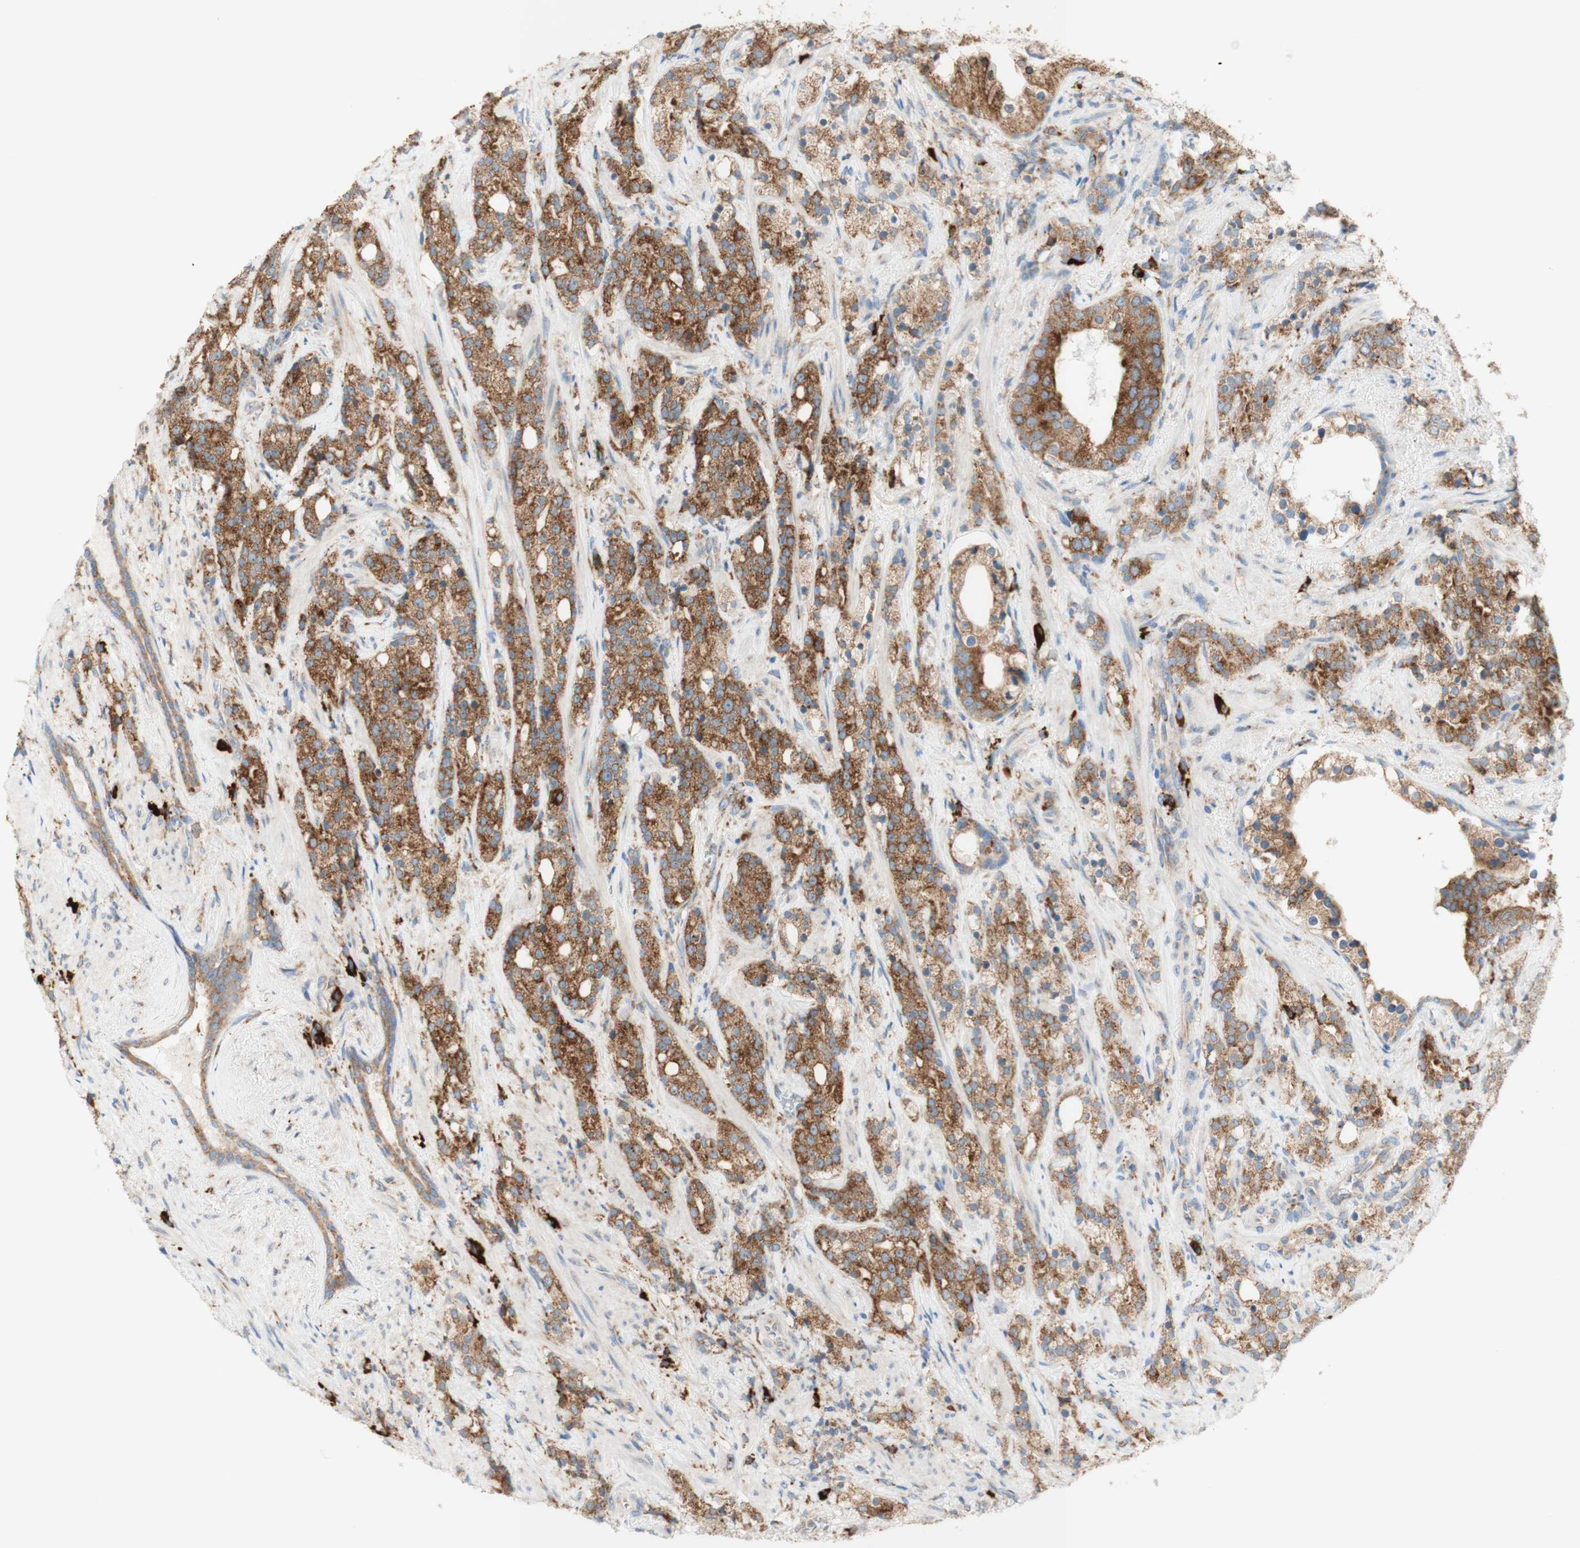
{"staining": {"intensity": "moderate", "quantity": ">75%", "location": "cytoplasmic/membranous"}, "tissue": "prostate cancer", "cell_type": "Tumor cells", "image_type": "cancer", "snomed": [{"axis": "morphology", "description": "Adenocarcinoma, High grade"}, {"axis": "topography", "description": "Prostate"}], "caption": "About >75% of tumor cells in adenocarcinoma (high-grade) (prostate) show moderate cytoplasmic/membranous protein expression as visualized by brown immunohistochemical staining.", "gene": "MANF", "patient": {"sex": "male", "age": 71}}